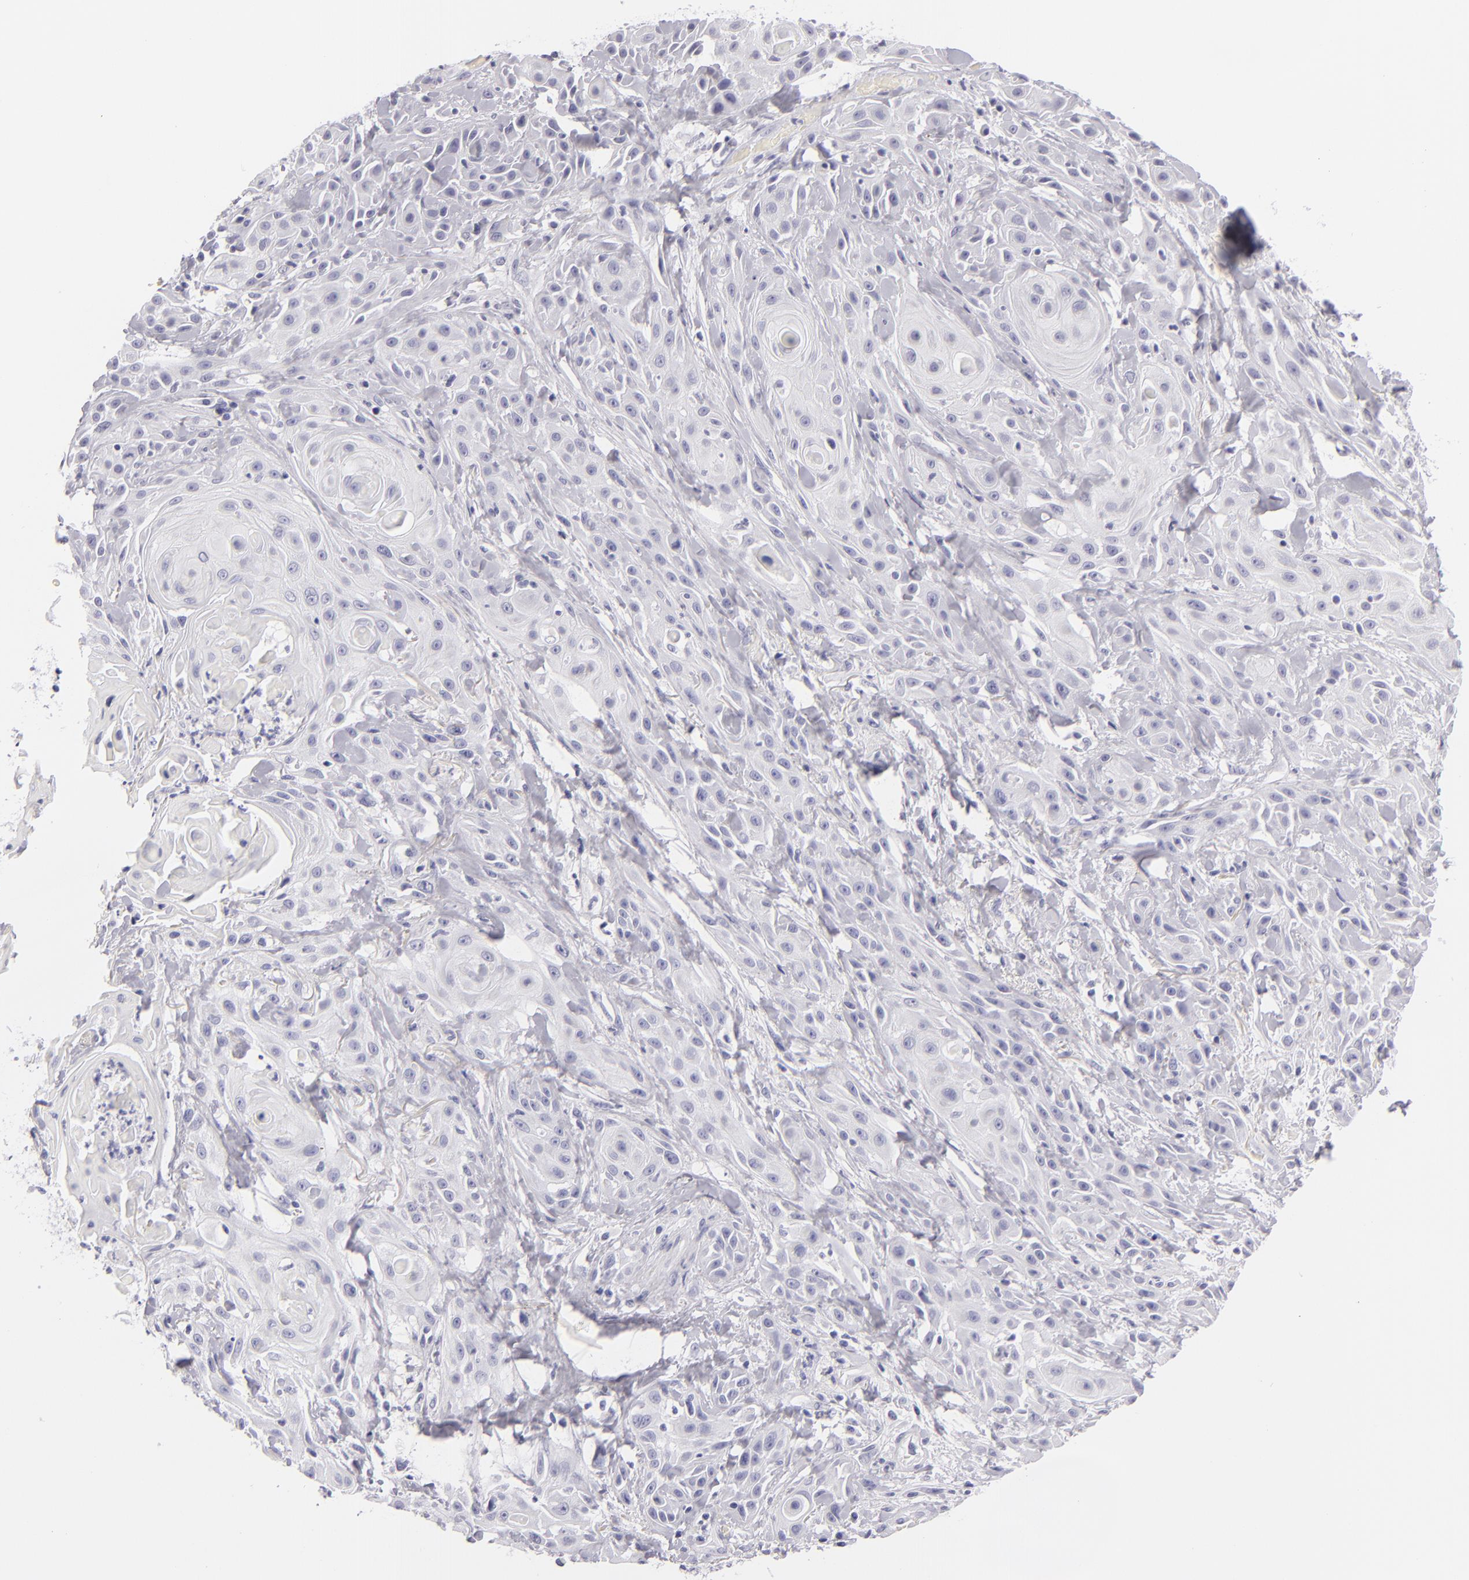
{"staining": {"intensity": "negative", "quantity": "none", "location": "none"}, "tissue": "skin cancer", "cell_type": "Tumor cells", "image_type": "cancer", "snomed": [{"axis": "morphology", "description": "Squamous cell carcinoma, NOS"}, {"axis": "topography", "description": "Skin"}, {"axis": "topography", "description": "Anal"}], "caption": "Tumor cells show no significant staining in skin cancer. Brightfield microscopy of immunohistochemistry (IHC) stained with DAB (brown) and hematoxylin (blue), captured at high magnification.", "gene": "VIL1", "patient": {"sex": "male", "age": 64}}